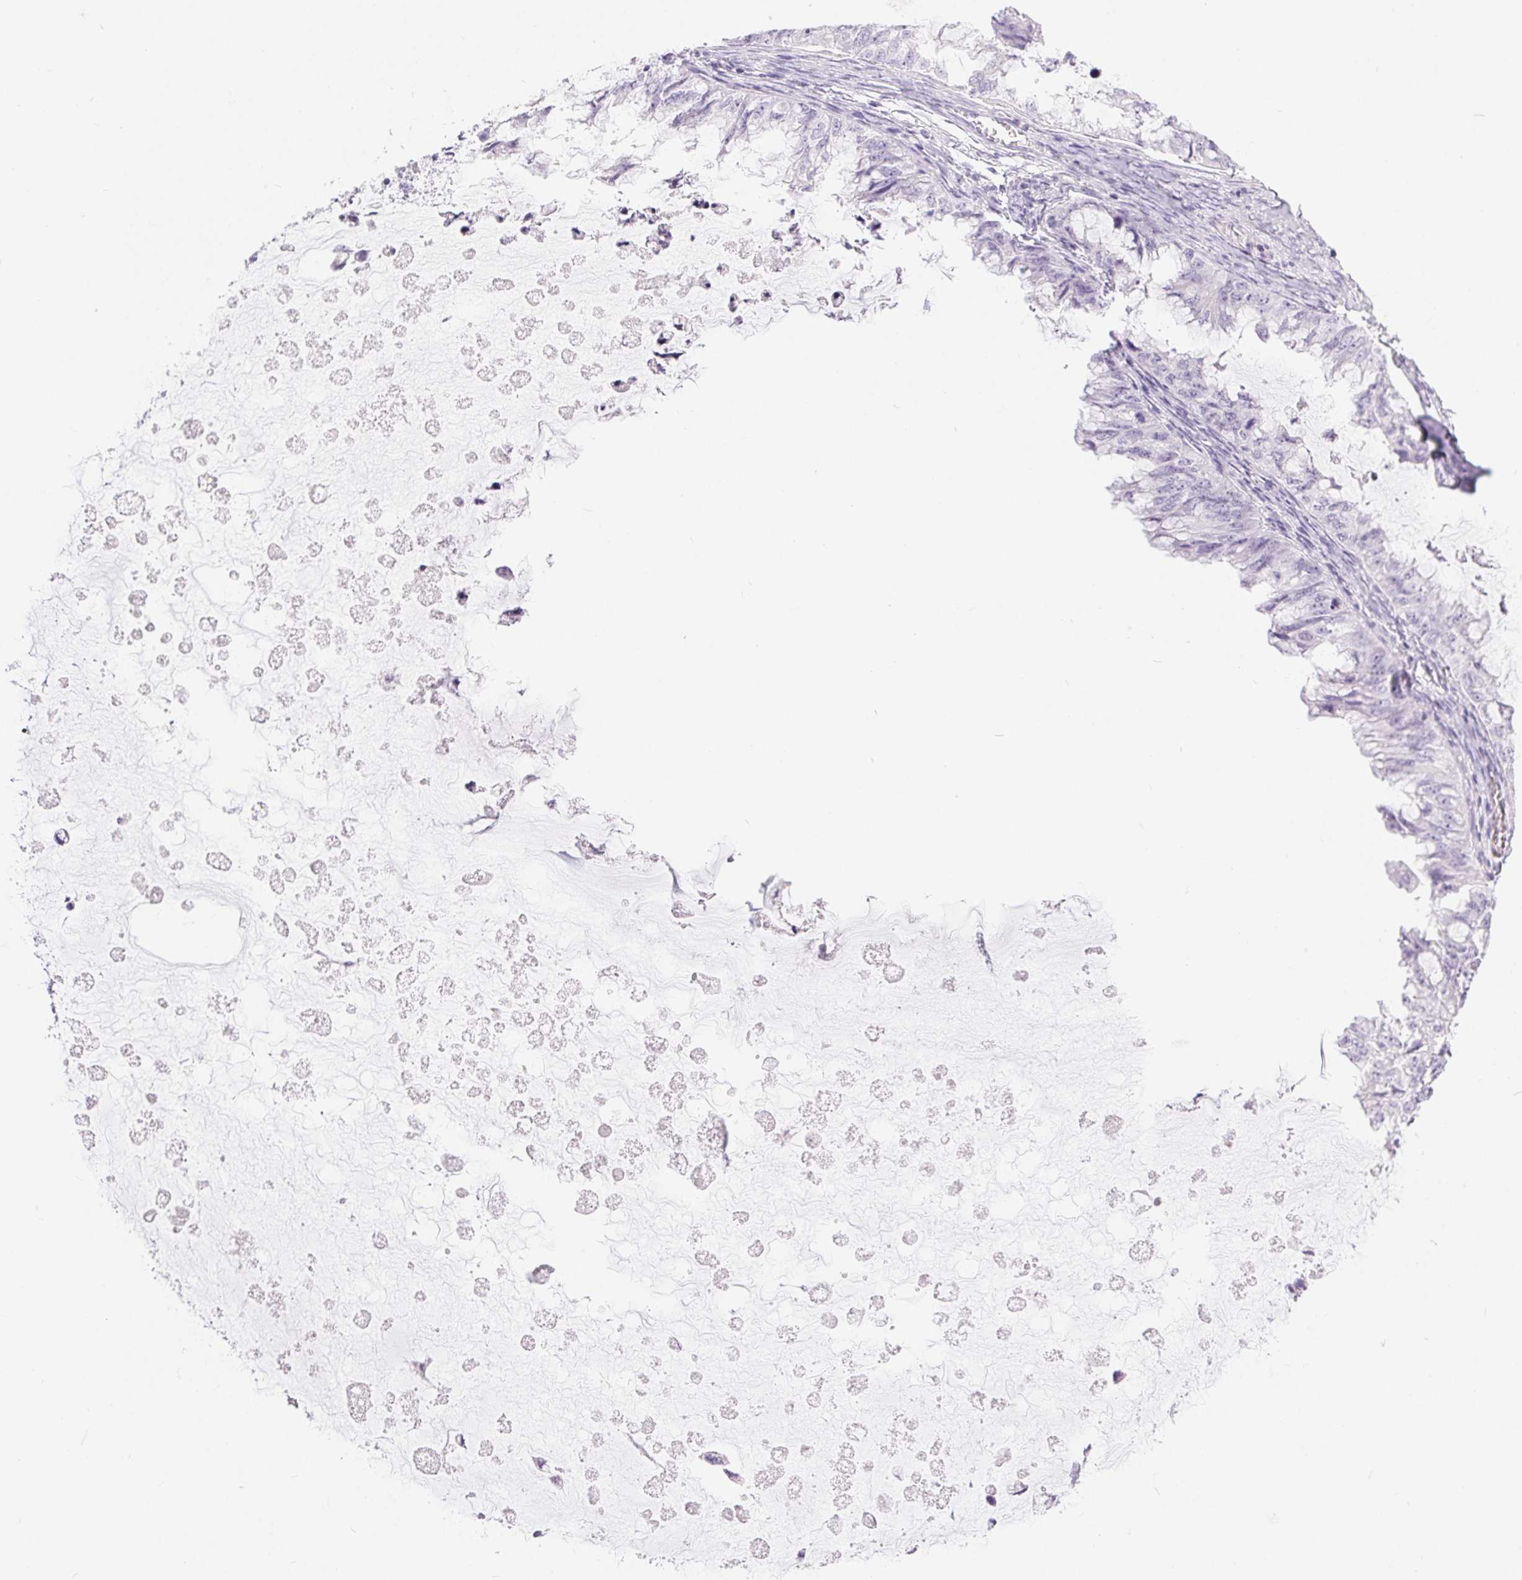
{"staining": {"intensity": "negative", "quantity": "none", "location": "none"}, "tissue": "ovarian cancer", "cell_type": "Tumor cells", "image_type": "cancer", "snomed": [{"axis": "morphology", "description": "Cystadenocarcinoma, mucinous, NOS"}, {"axis": "topography", "description": "Ovary"}], "caption": "Immunohistochemistry histopathology image of mucinous cystadenocarcinoma (ovarian) stained for a protein (brown), which reveals no positivity in tumor cells. (Stains: DAB (3,3'-diaminobenzidine) IHC with hematoxylin counter stain, Microscopy: brightfield microscopy at high magnification).", "gene": "XDH", "patient": {"sex": "female", "age": 72}}